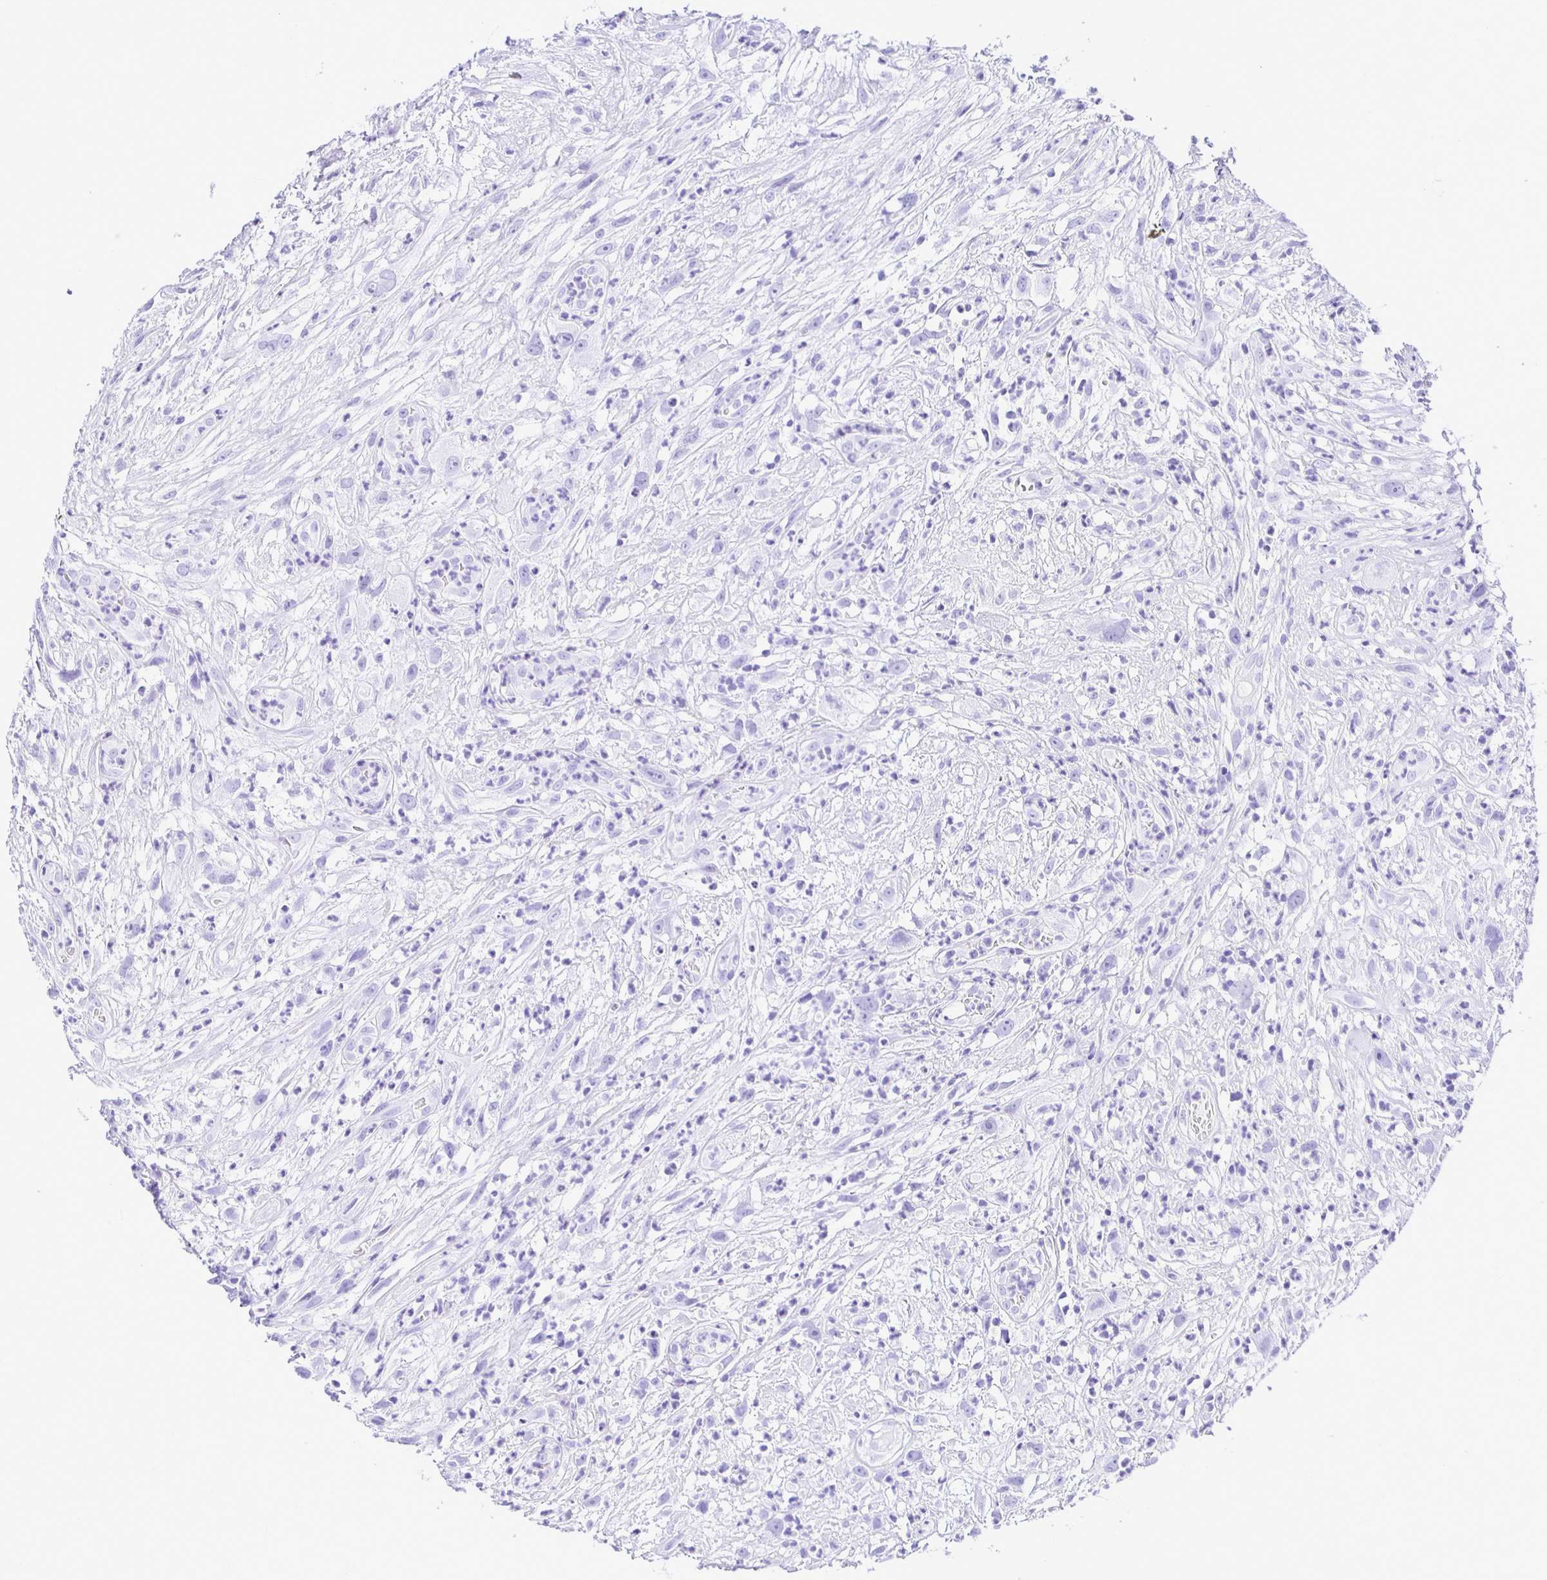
{"staining": {"intensity": "negative", "quantity": "none", "location": "none"}, "tissue": "head and neck cancer", "cell_type": "Tumor cells", "image_type": "cancer", "snomed": [{"axis": "morphology", "description": "Squamous cell carcinoma, NOS"}, {"axis": "topography", "description": "Head-Neck"}], "caption": "Immunohistochemical staining of human head and neck squamous cell carcinoma demonstrates no significant positivity in tumor cells.", "gene": "TAF1D", "patient": {"sex": "male", "age": 65}}